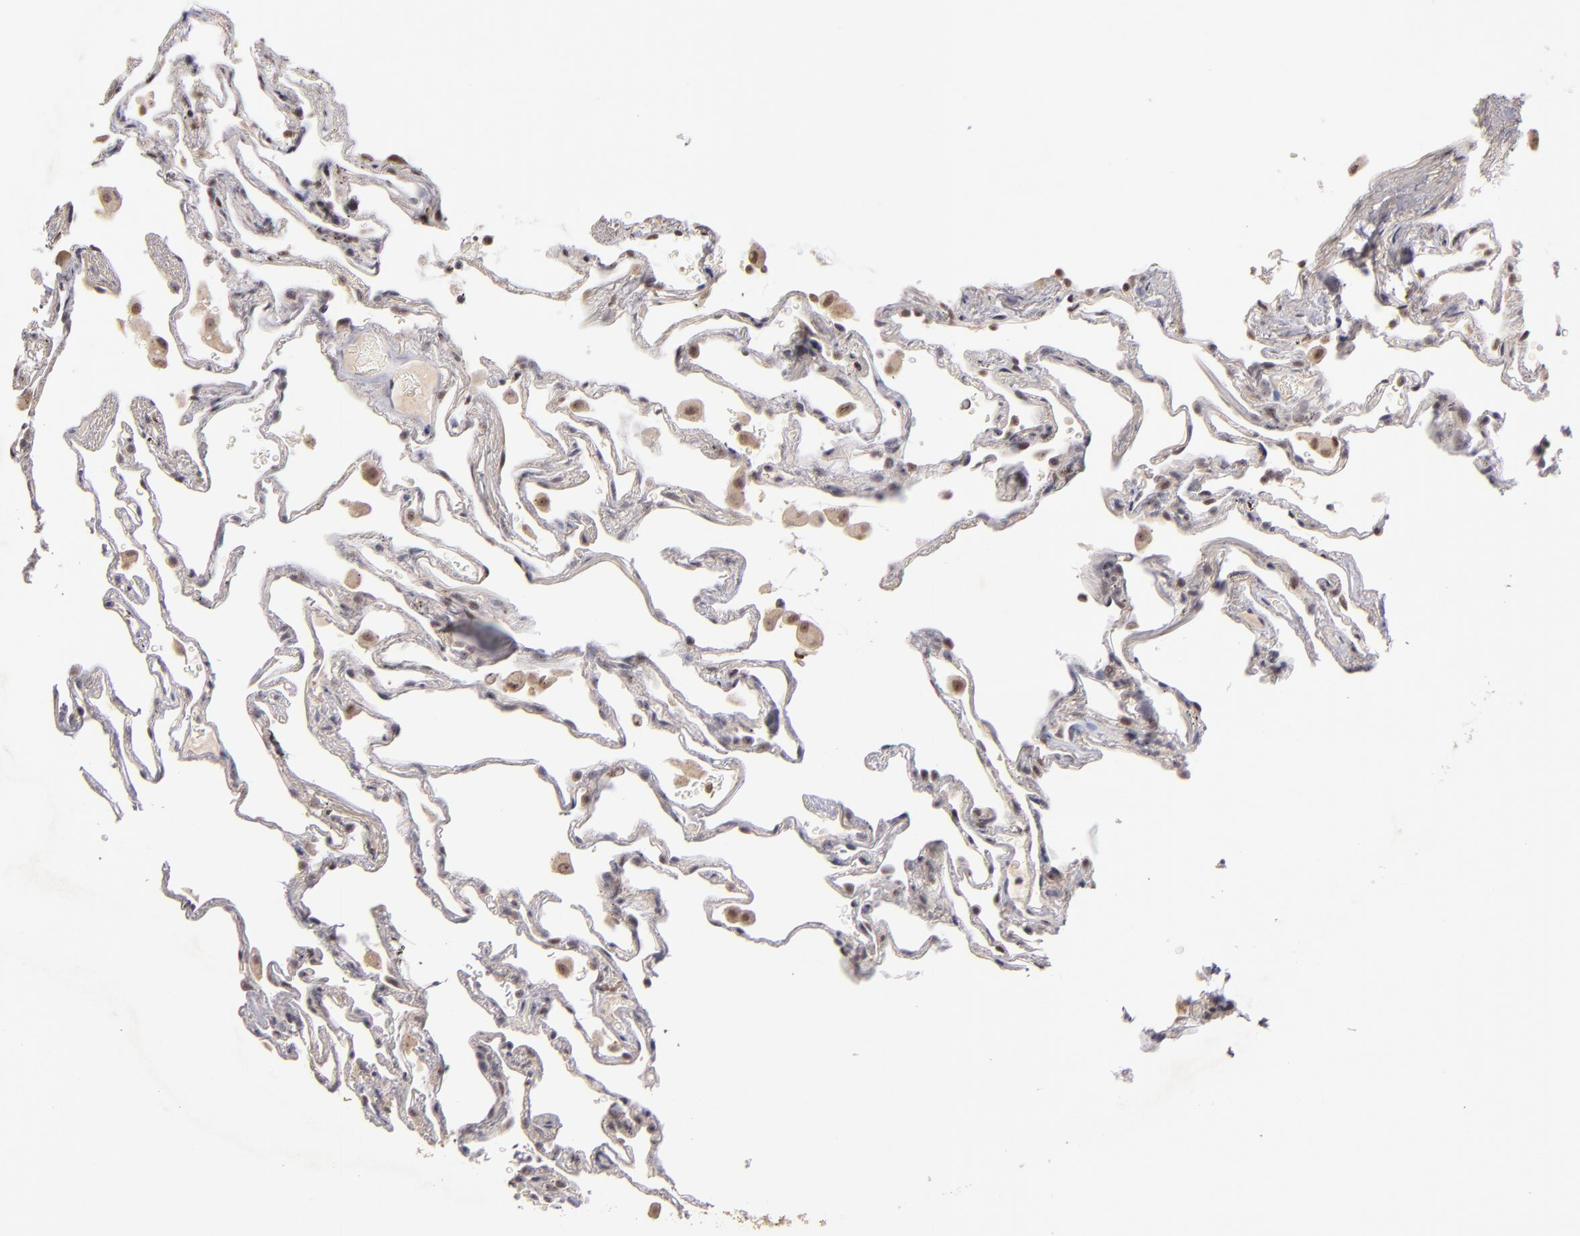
{"staining": {"intensity": "negative", "quantity": "none", "location": "none"}, "tissue": "lung", "cell_type": "Alveolar cells", "image_type": "normal", "snomed": [{"axis": "morphology", "description": "Normal tissue, NOS"}, {"axis": "morphology", "description": "Inflammation, NOS"}, {"axis": "topography", "description": "Lung"}], "caption": "The micrograph displays no significant positivity in alveolar cells of lung. (DAB immunohistochemistry visualized using brightfield microscopy, high magnification).", "gene": "PCNX4", "patient": {"sex": "male", "age": 69}}